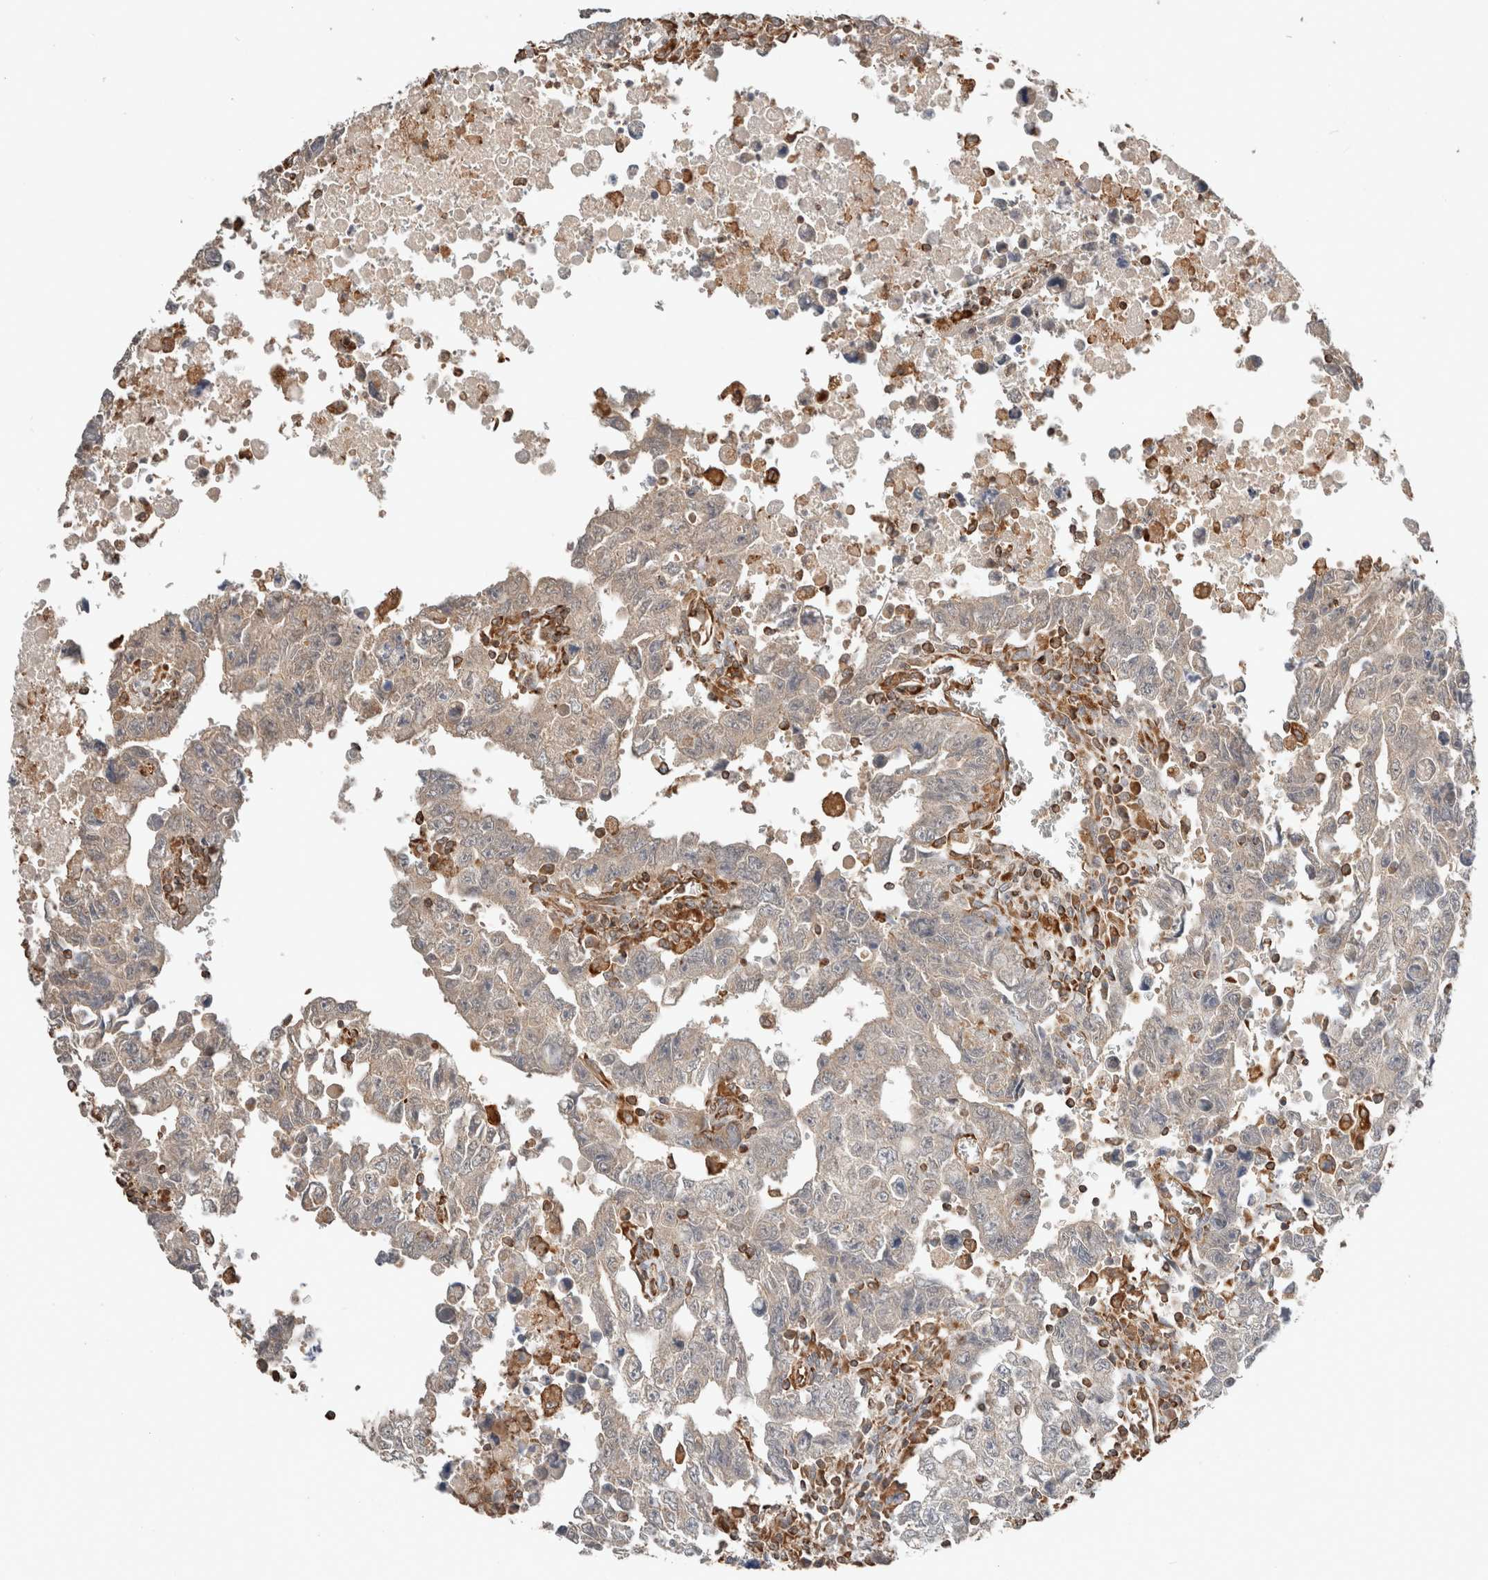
{"staining": {"intensity": "weak", "quantity": "<25%", "location": "cytoplasmic/membranous"}, "tissue": "testis cancer", "cell_type": "Tumor cells", "image_type": "cancer", "snomed": [{"axis": "morphology", "description": "Carcinoma, Embryonal, NOS"}, {"axis": "topography", "description": "Testis"}], "caption": "This is an immunohistochemistry micrograph of human embryonal carcinoma (testis). There is no staining in tumor cells.", "gene": "ERAP2", "patient": {"sex": "male", "age": 28}}